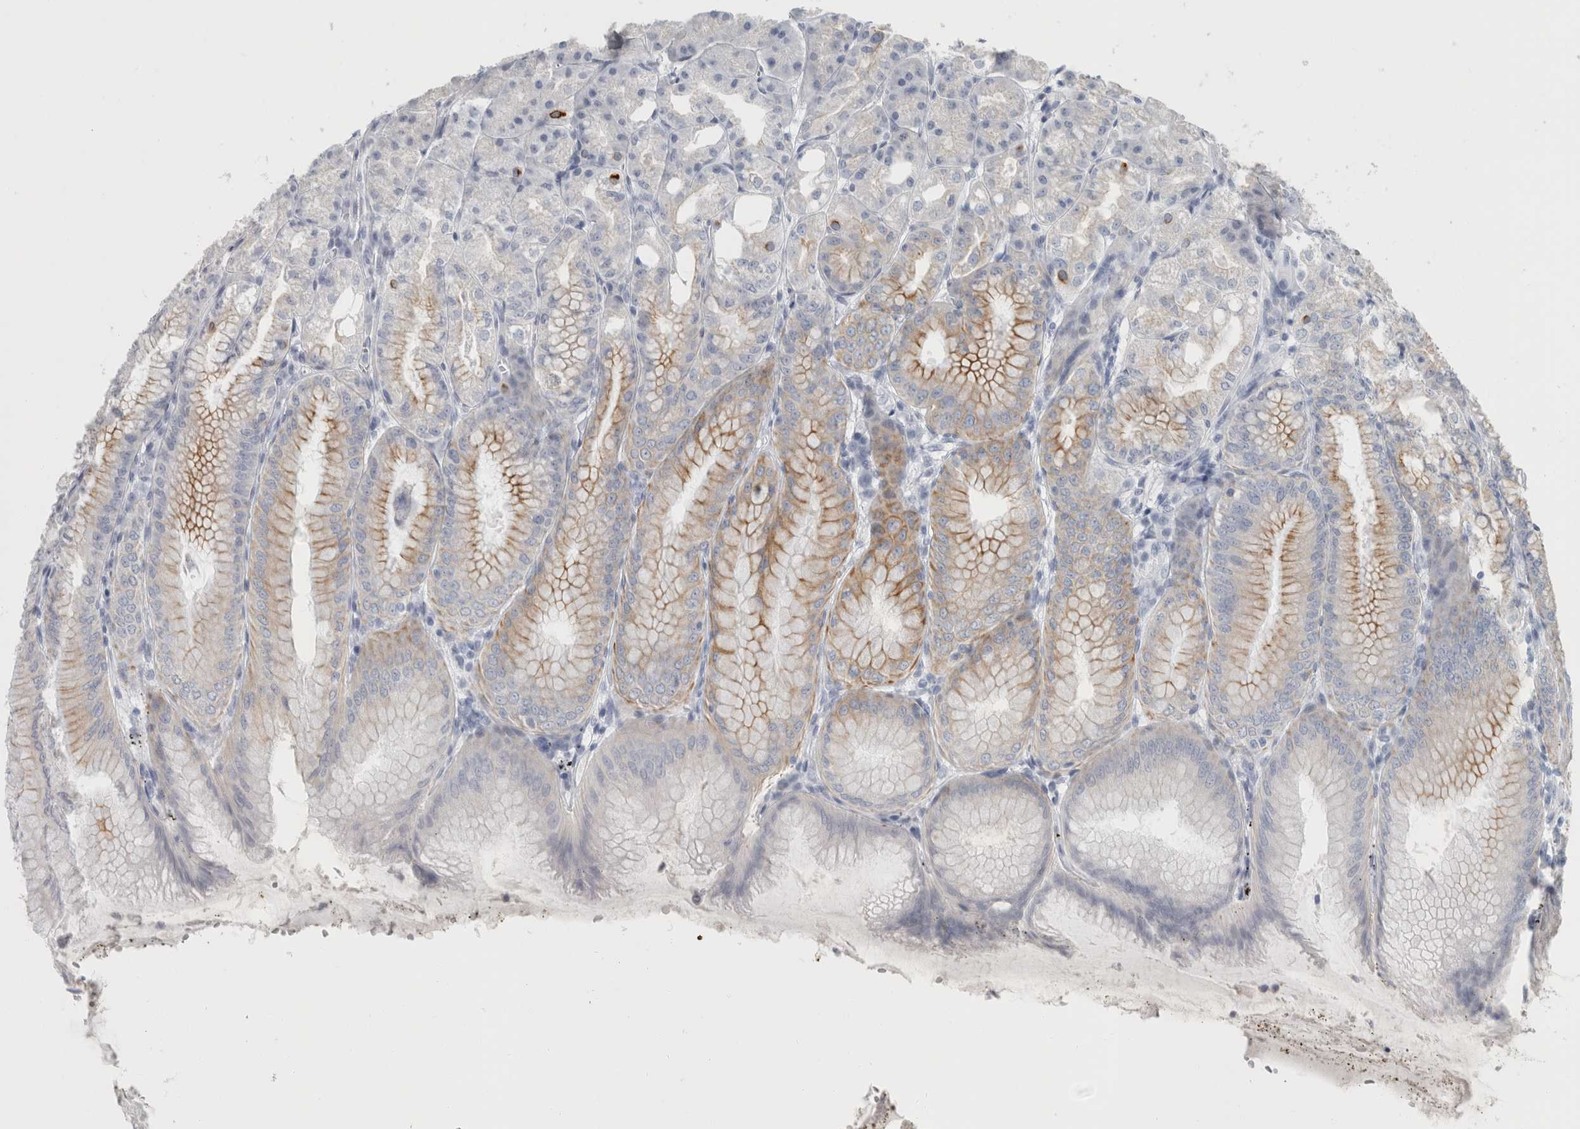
{"staining": {"intensity": "strong", "quantity": "<25%", "location": "cytoplasmic/membranous"}, "tissue": "stomach", "cell_type": "Glandular cells", "image_type": "normal", "snomed": [{"axis": "morphology", "description": "Normal tissue, NOS"}, {"axis": "topography", "description": "Stomach, lower"}], "caption": "This is a micrograph of IHC staining of normal stomach, which shows strong expression in the cytoplasmic/membranous of glandular cells.", "gene": "SLC28A3", "patient": {"sex": "male", "age": 71}}